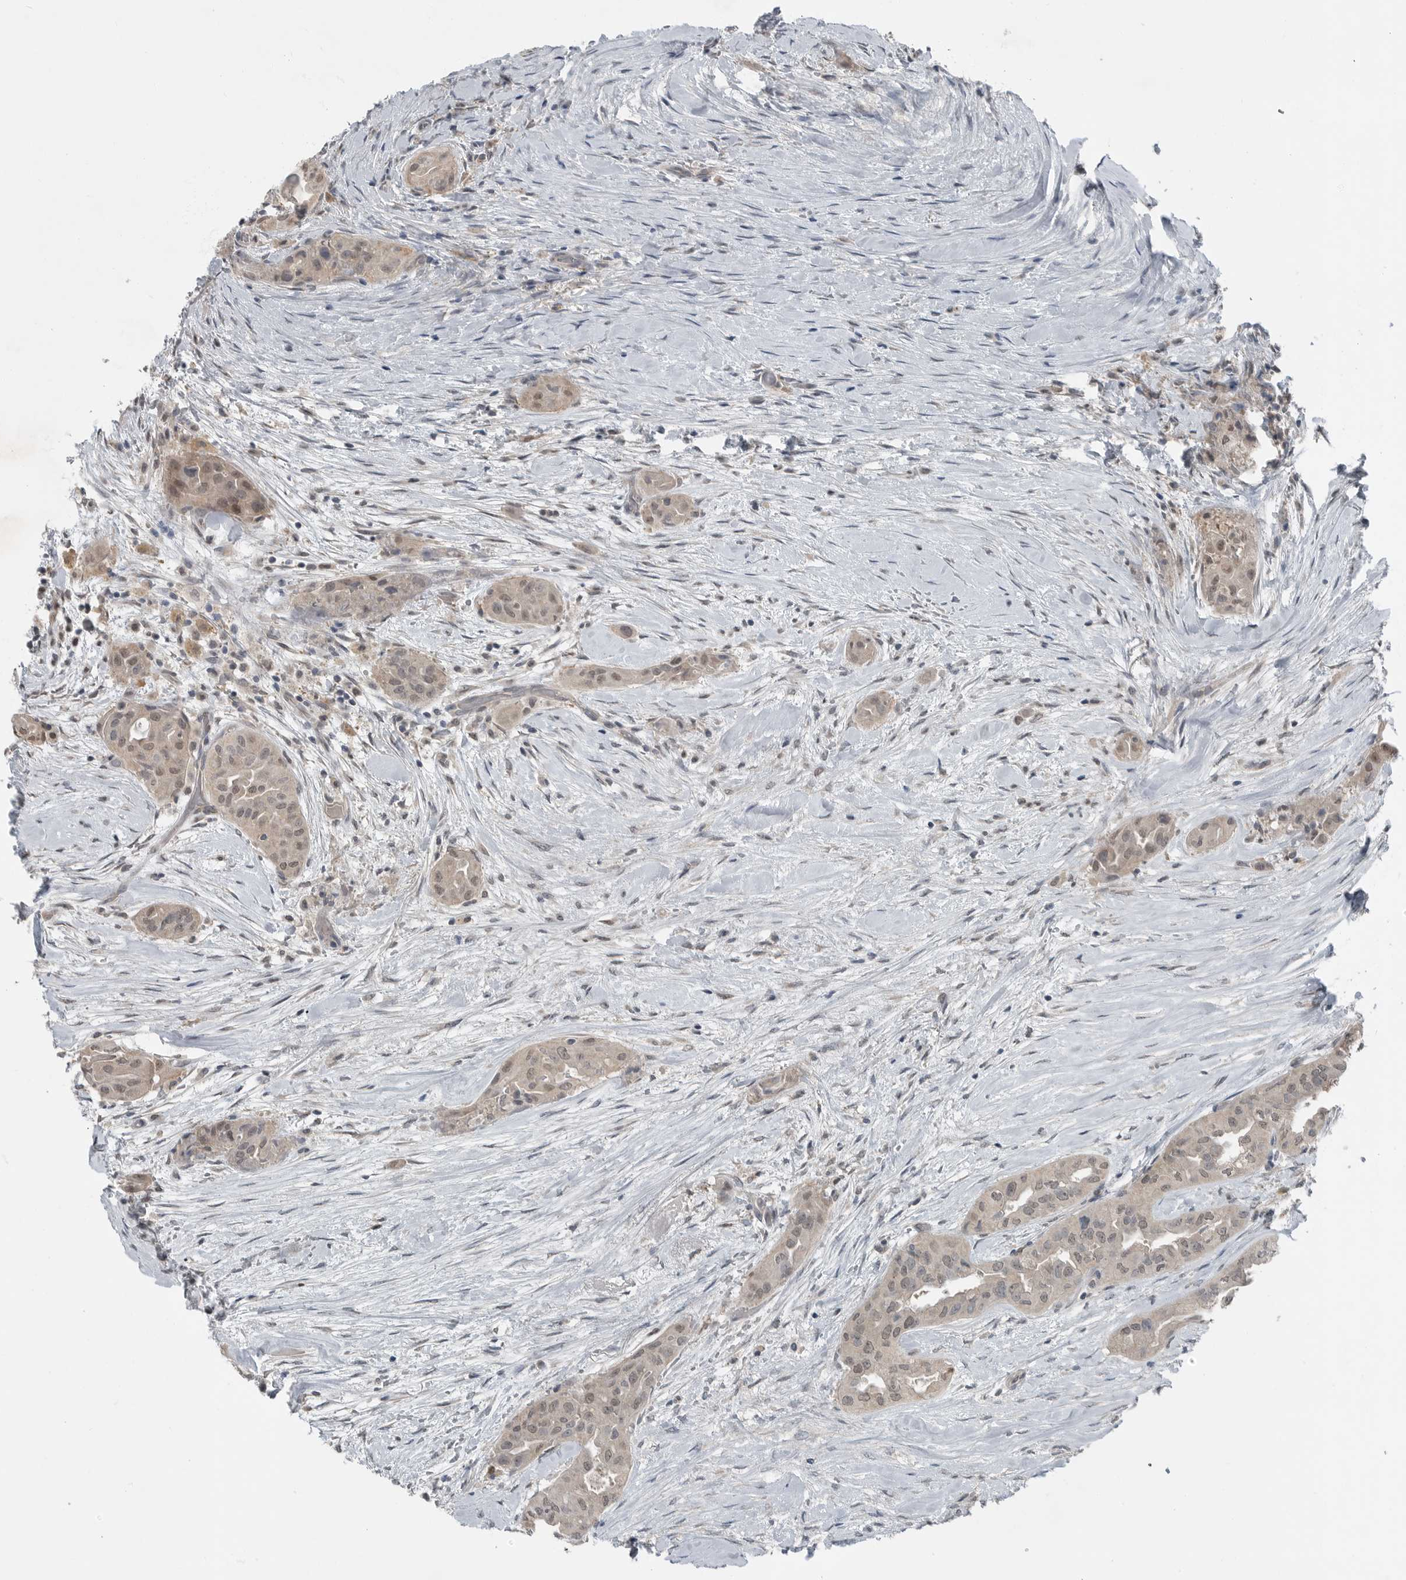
{"staining": {"intensity": "weak", "quantity": ">75%", "location": "cytoplasmic/membranous,nuclear"}, "tissue": "thyroid cancer", "cell_type": "Tumor cells", "image_type": "cancer", "snomed": [{"axis": "morphology", "description": "Papillary adenocarcinoma, NOS"}, {"axis": "topography", "description": "Thyroid gland"}], "caption": "Immunohistochemical staining of thyroid cancer demonstrates low levels of weak cytoplasmic/membranous and nuclear positivity in approximately >75% of tumor cells. (IHC, brightfield microscopy, high magnification).", "gene": "MFAP3L", "patient": {"sex": "female", "age": 59}}